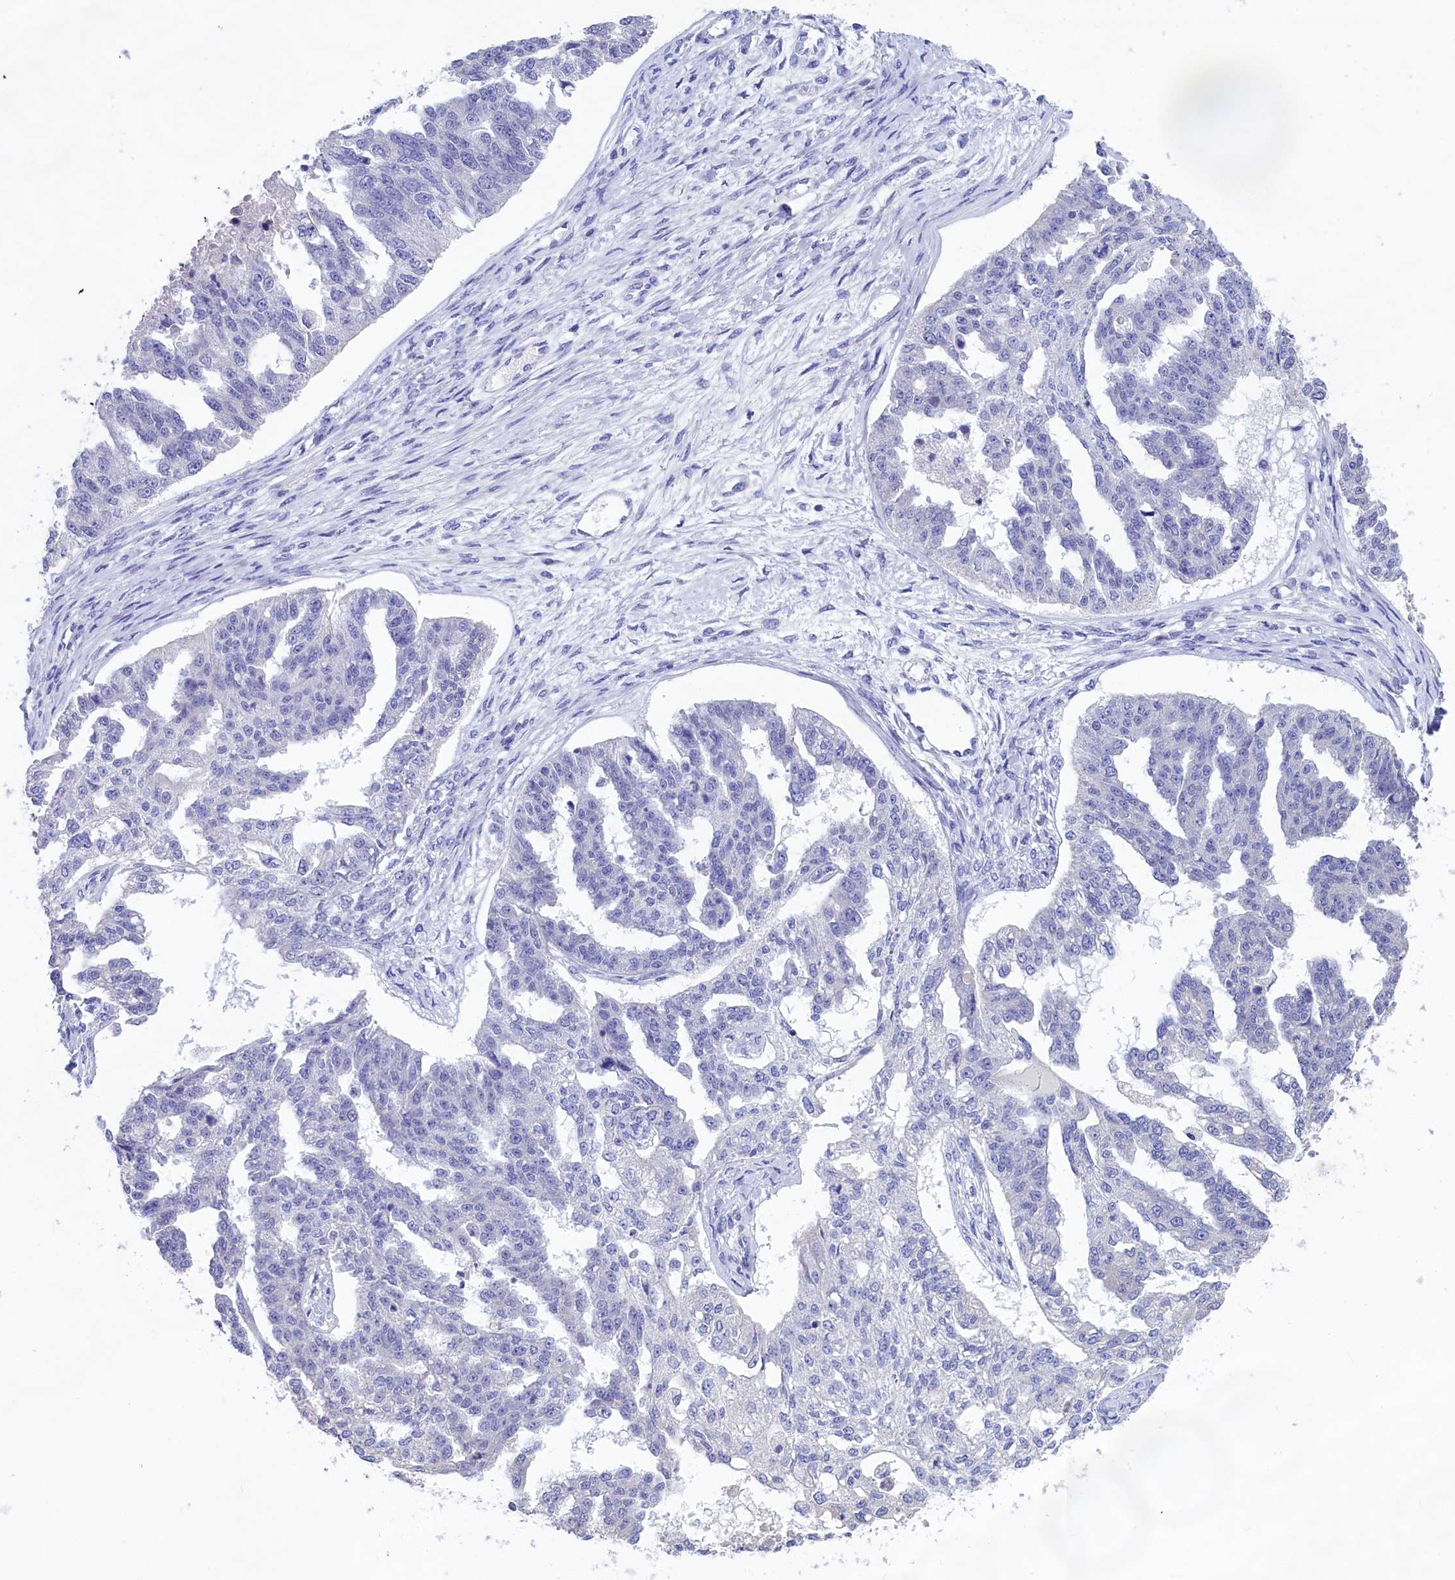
{"staining": {"intensity": "negative", "quantity": "none", "location": "none"}, "tissue": "ovarian cancer", "cell_type": "Tumor cells", "image_type": "cancer", "snomed": [{"axis": "morphology", "description": "Cystadenocarcinoma, serous, NOS"}, {"axis": "topography", "description": "Ovary"}], "caption": "Immunohistochemistry (IHC) histopathology image of ovarian cancer stained for a protein (brown), which shows no staining in tumor cells.", "gene": "PRDM12", "patient": {"sex": "female", "age": 58}}